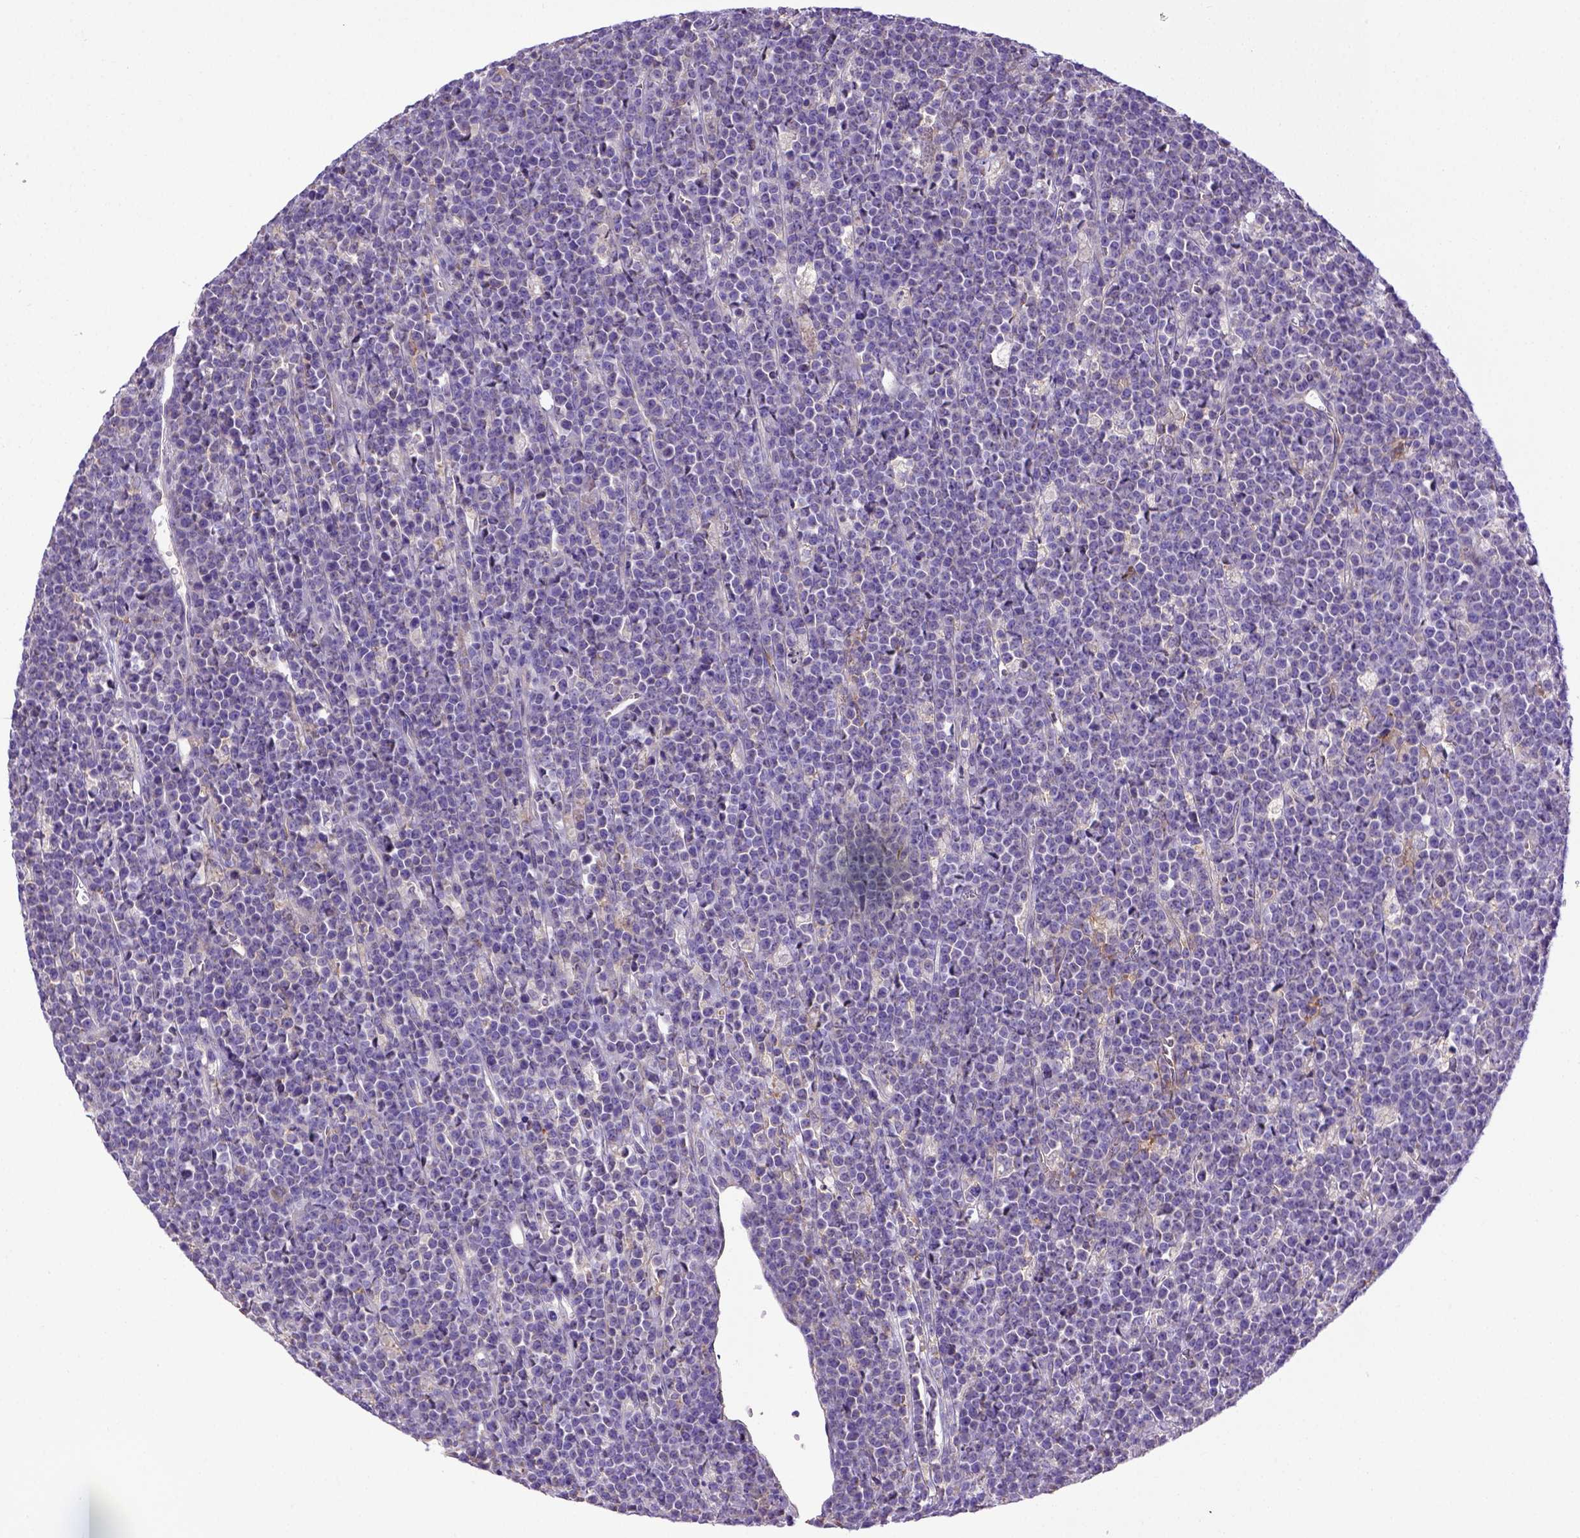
{"staining": {"intensity": "negative", "quantity": "none", "location": "none"}, "tissue": "lymphoma", "cell_type": "Tumor cells", "image_type": "cancer", "snomed": [{"axis": "morphology", "description": "Malignant lymphoma, non-Hodgkin's type, High grade"}, {"axis": "topography", "description": "Ovary"}], "caption": "IHC photomicrograph of lymphoma stained for a protein (brown), which exhibits no expression in tumor cells.", "gene": "CD40", "patient": {"sex": "female", "age": 56}}